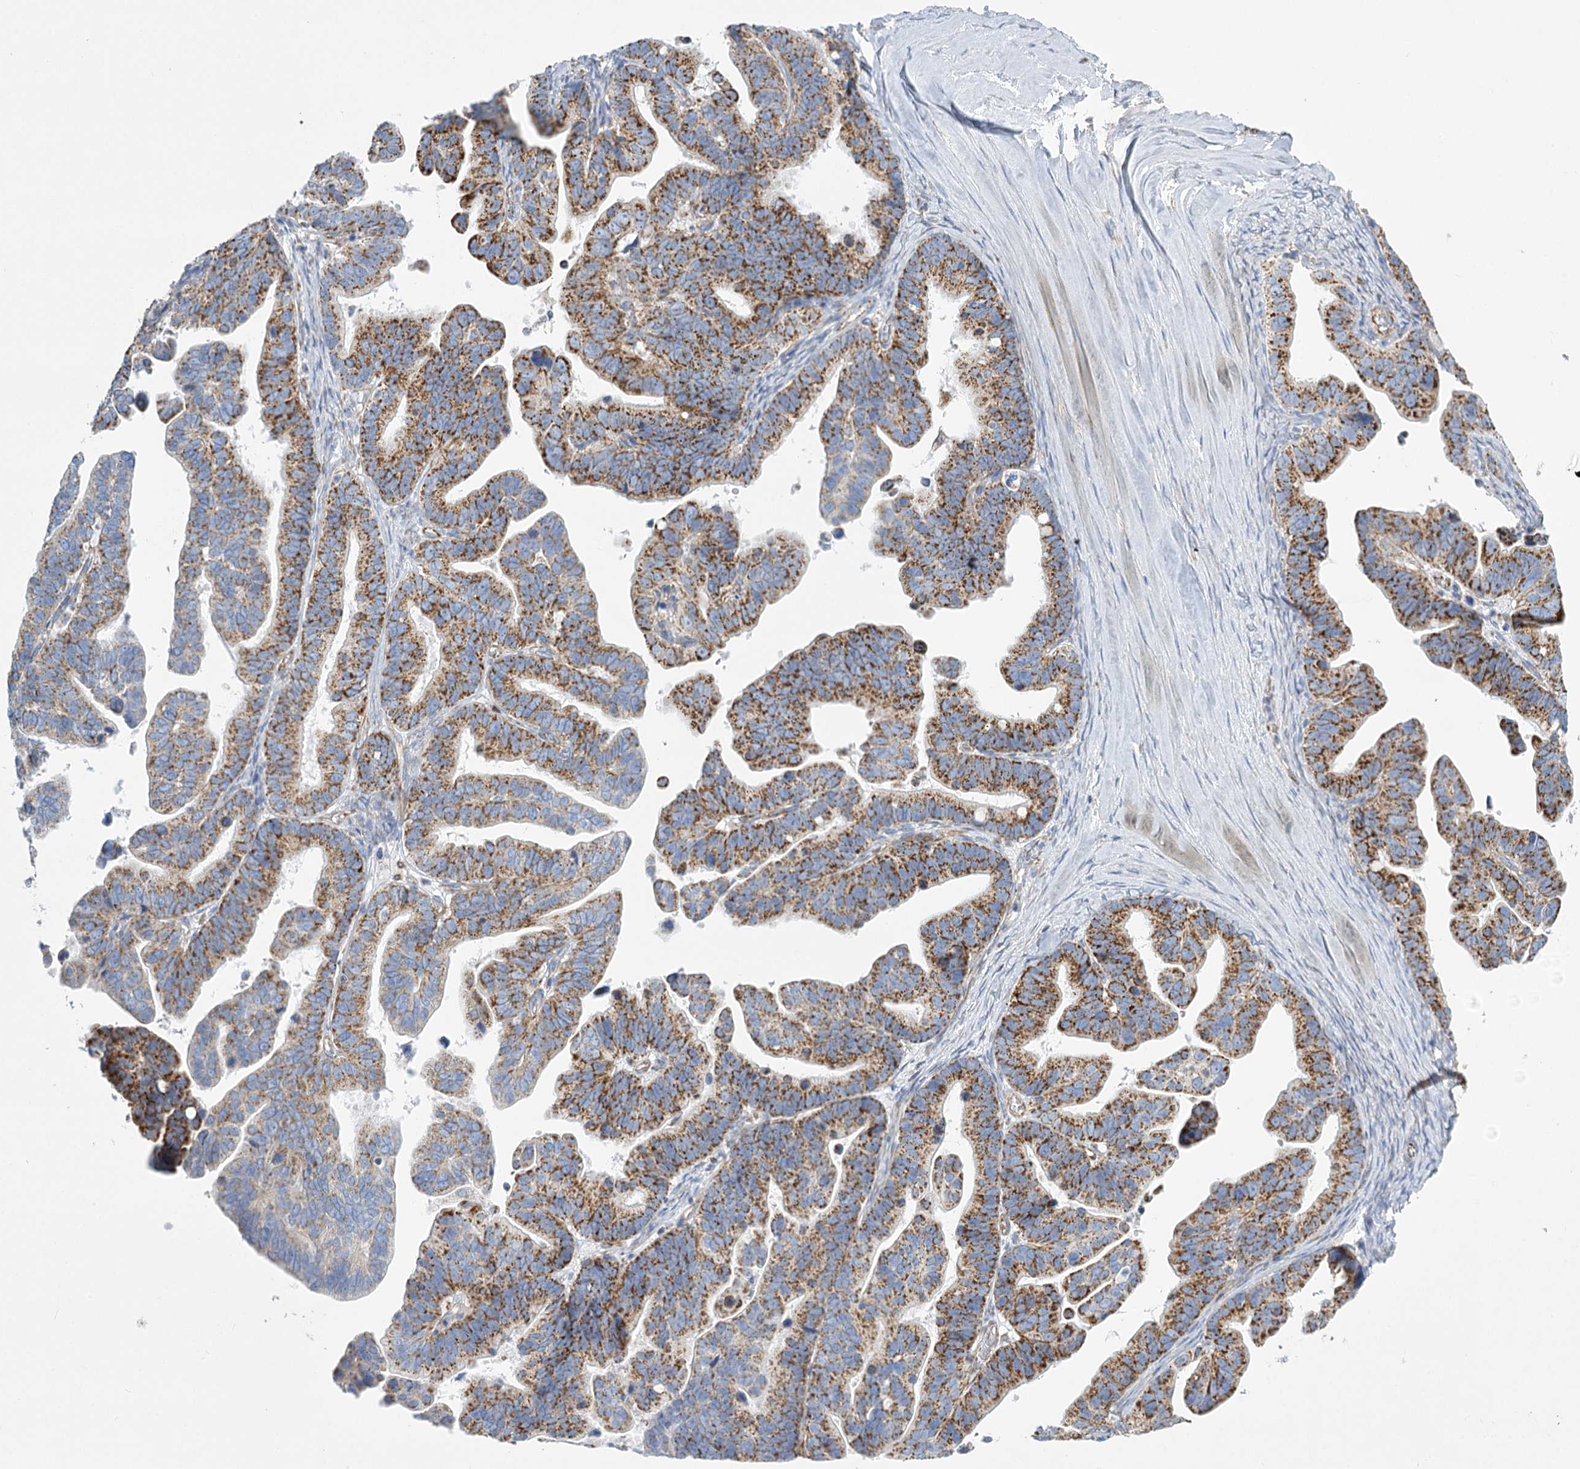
{"staining": {"intensity": "strong", "quantity": ">75%", "location": "cytoplasmic/membranous"}, "tissue": "ovarian cancer", "cell_type": "Tumor cells", "image_type": "cancer", "snomed": [{"axis": "morphology", "description": "Cystadenocarcinoma, serous, NOS"}, {"axis": "topography", "description": "Ovary"}], "caption": "This image shows serous cystadenocarcinoma (ovarian) stained with immunohistochemistry to label a protein in brown. The cytoplasmic/membranous of tumor cells show strong positivity for the protein. Nuclei are counter-stained blue.", "gene": "DHTKD1", "patient": {"sex": "female", "age": 56}}